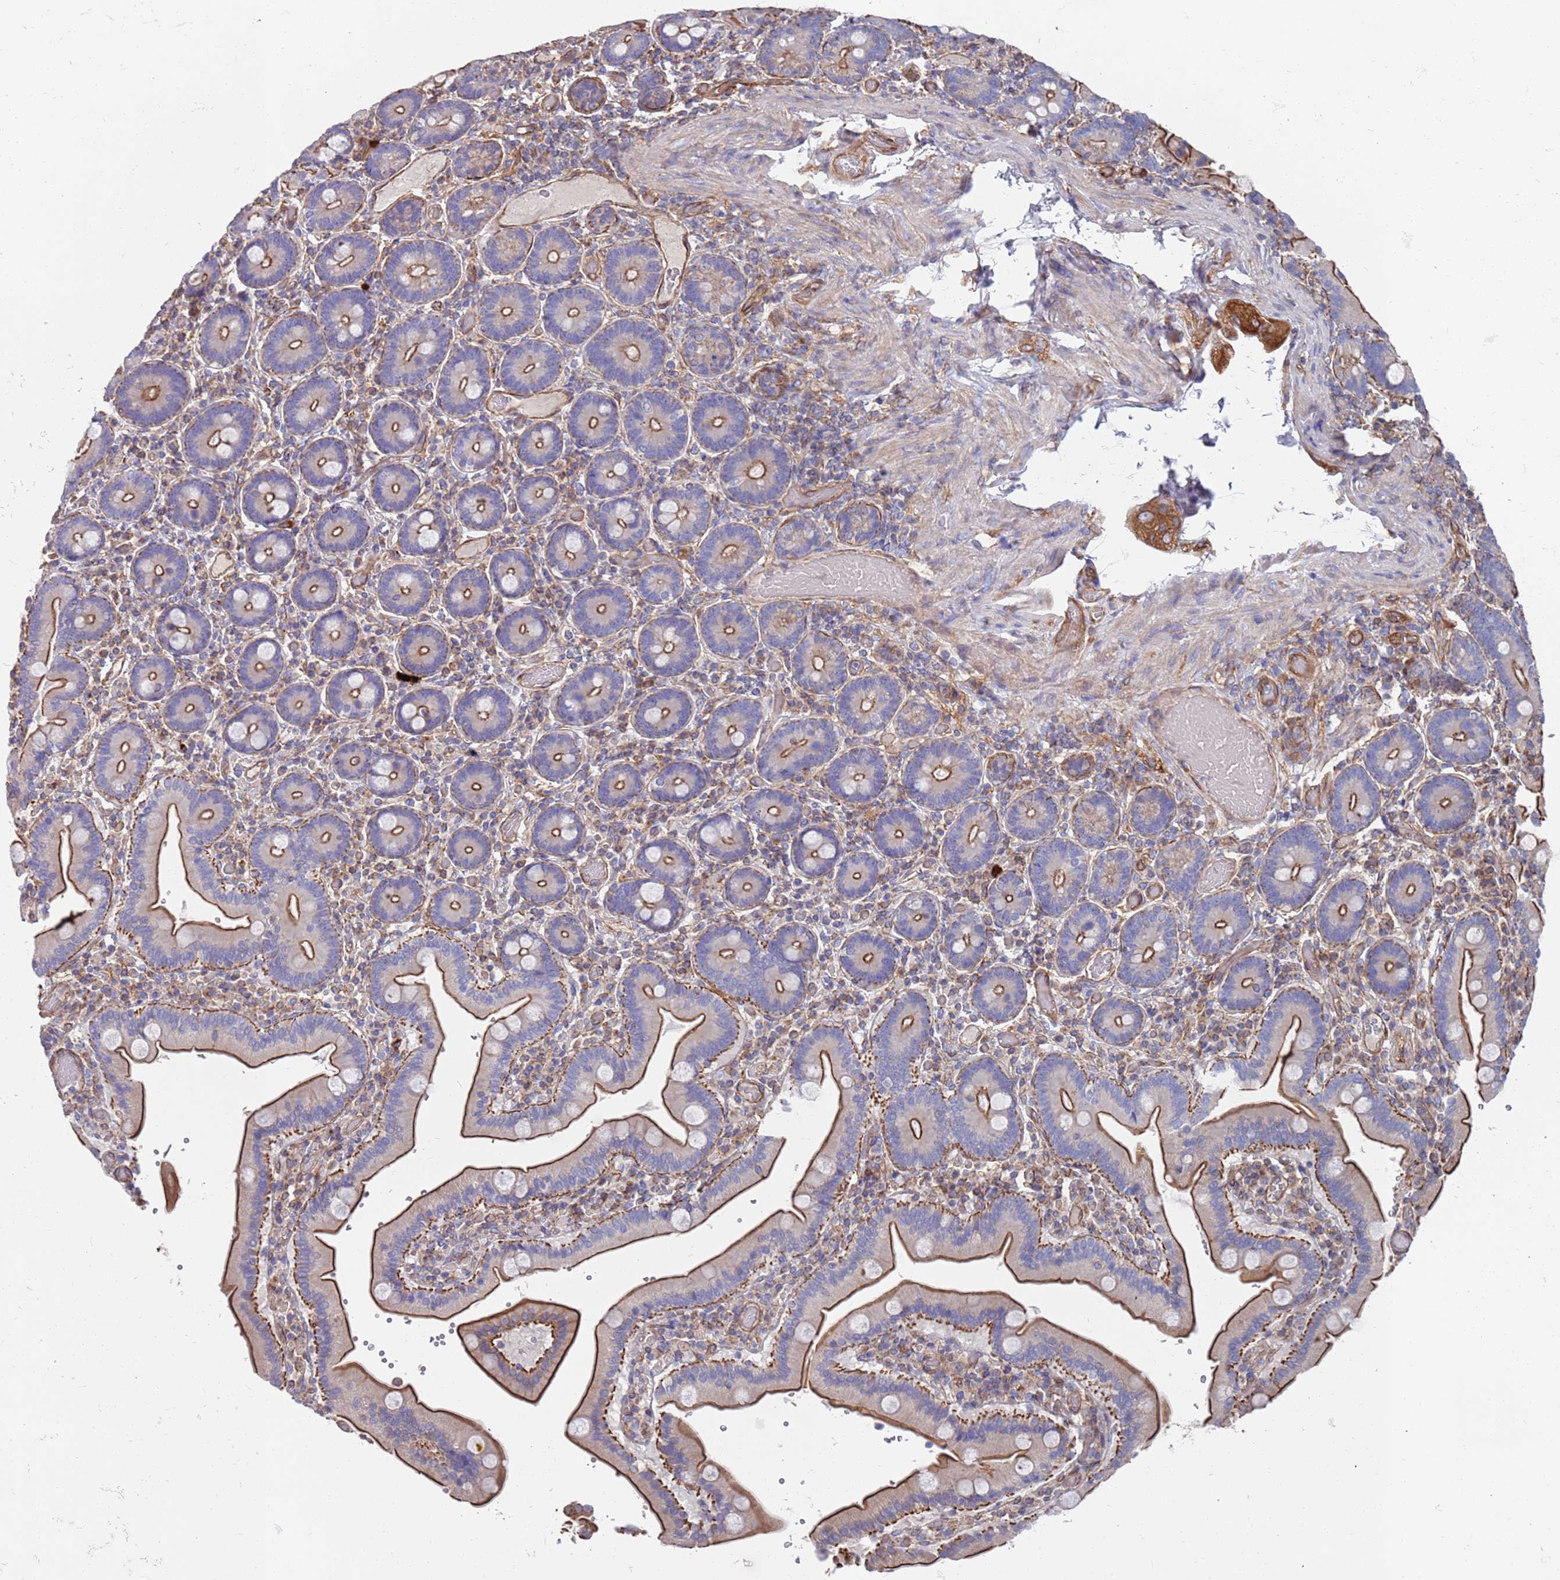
{"staining": {"intensity": "moderate", "quantity": "25%-75%", "location": "cytoplasmic/membranous"}, "tissue": "duodenum", "cell_type": "Glandular cells", "image_type": "normal", "snomed": [{"axis": "morphology", "description": "Normal tissue, NOS"}, {"axis": "topography", "description": "Duodenum"}], "caption": "Protein positivity by immunohistochemistry reveals moderate cytoplasmic/membranous expression in about 25%-75% of glandular cells in unremarkable duodenum.", "gene": "JAKMIP2", "patient": {"sex": "female", "age": 62}}